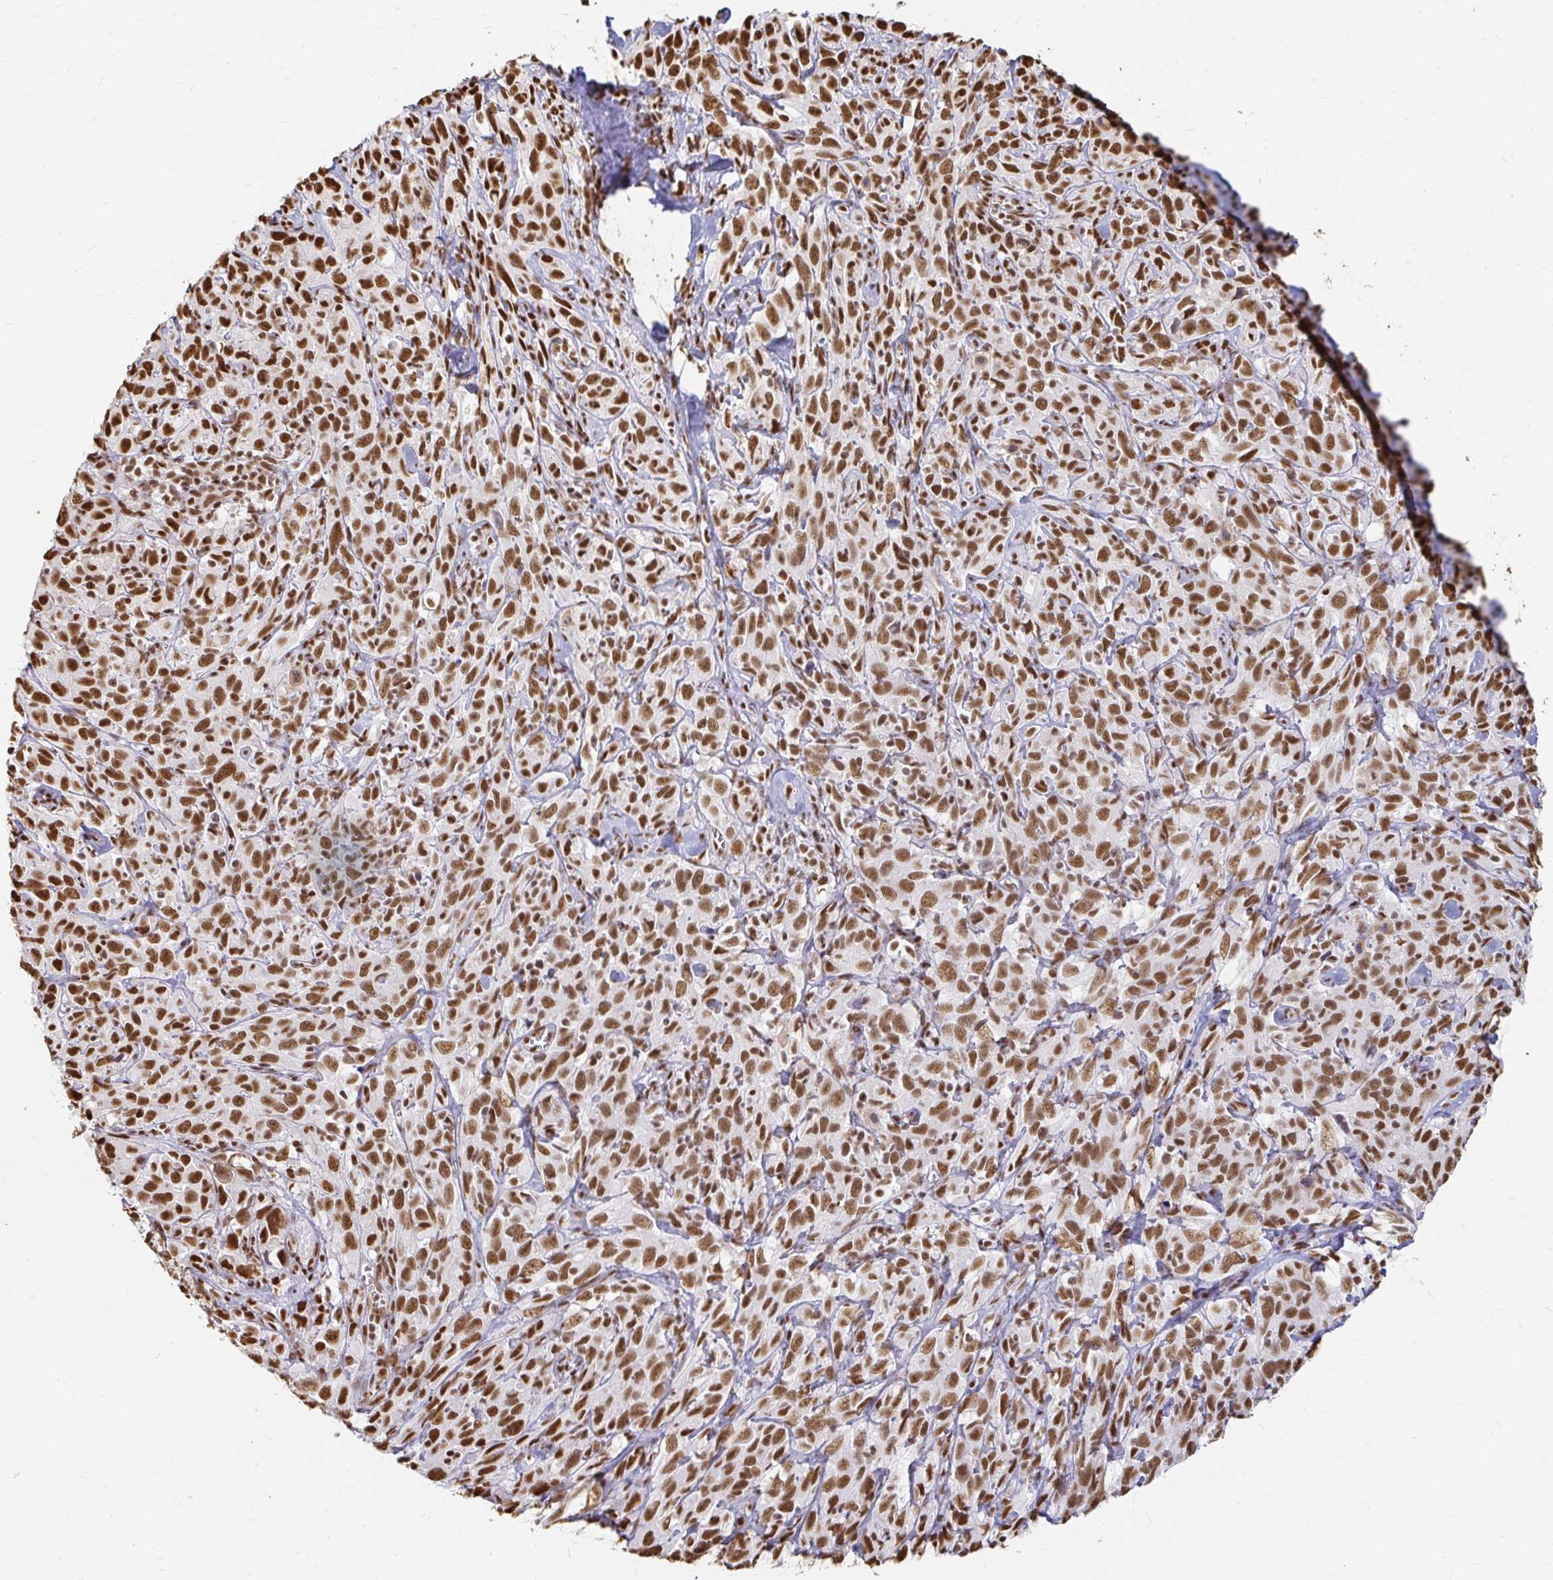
{"staining": {"intensity": "strong", "quantity": ">75%", "location": "nuclear"}, "tissue": "cervical cancer", "cell_type": "Tumor cells", "image_type": "cancer", "snomed": [{"axis": "morphology", "description": "Normal tissue, NOS"}, {"axis": "morphology", "description": "Squamous cell carcinoma, NOS"}, {"axis": "topography", "description": "Cervix"}], "caption": "Cervical cancer (squamous cell carcinoma) was stained to show a protein in brown. There is high levels of strong nuclear expression in about >75% of tumor cells.", "gene": "HNRNPU", "patient": {"sex": "female", "age": 51}}